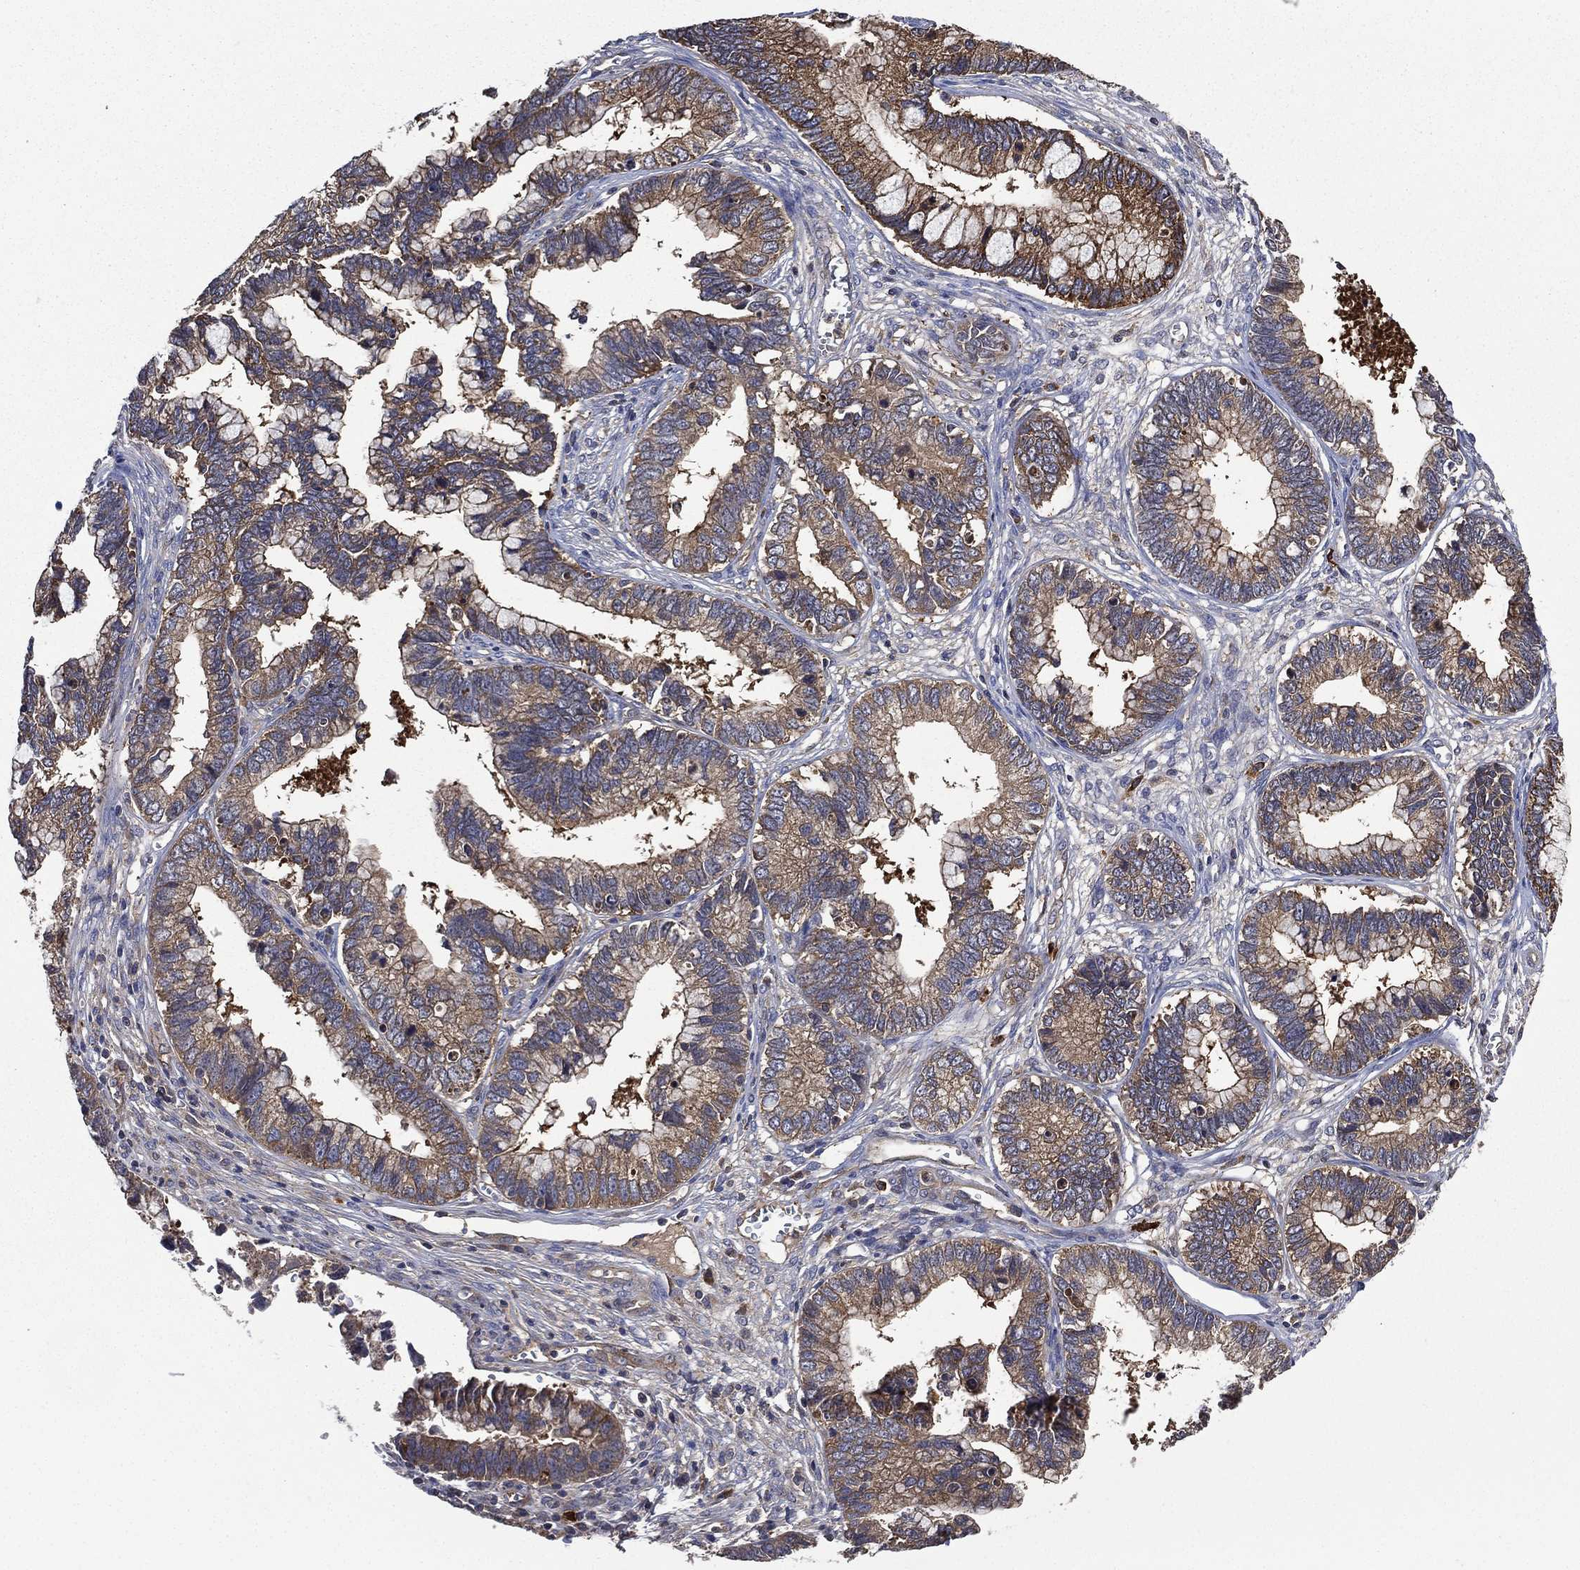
{"staining": {"intensity": "strong", "quantity": "25%-75%", "location": "cytoplasmic/membranous"}, "tissue": "cervical cancer", "cell_type": "Tumor cells", "image_type": "cancer", "snomed": [{"axis": "morphology", "description": "Adenocarcinoma, NOS"}, {"axis": "topography", "description": "Cervix"}], "caption": "A brown stain highlights strong cytoplasmic/membranous expression of a protein in cervical cancer (adenocarcinoma) tumor cells.", "gene": "SMPD3", "patient": {"sex": "female", "age": 44}}